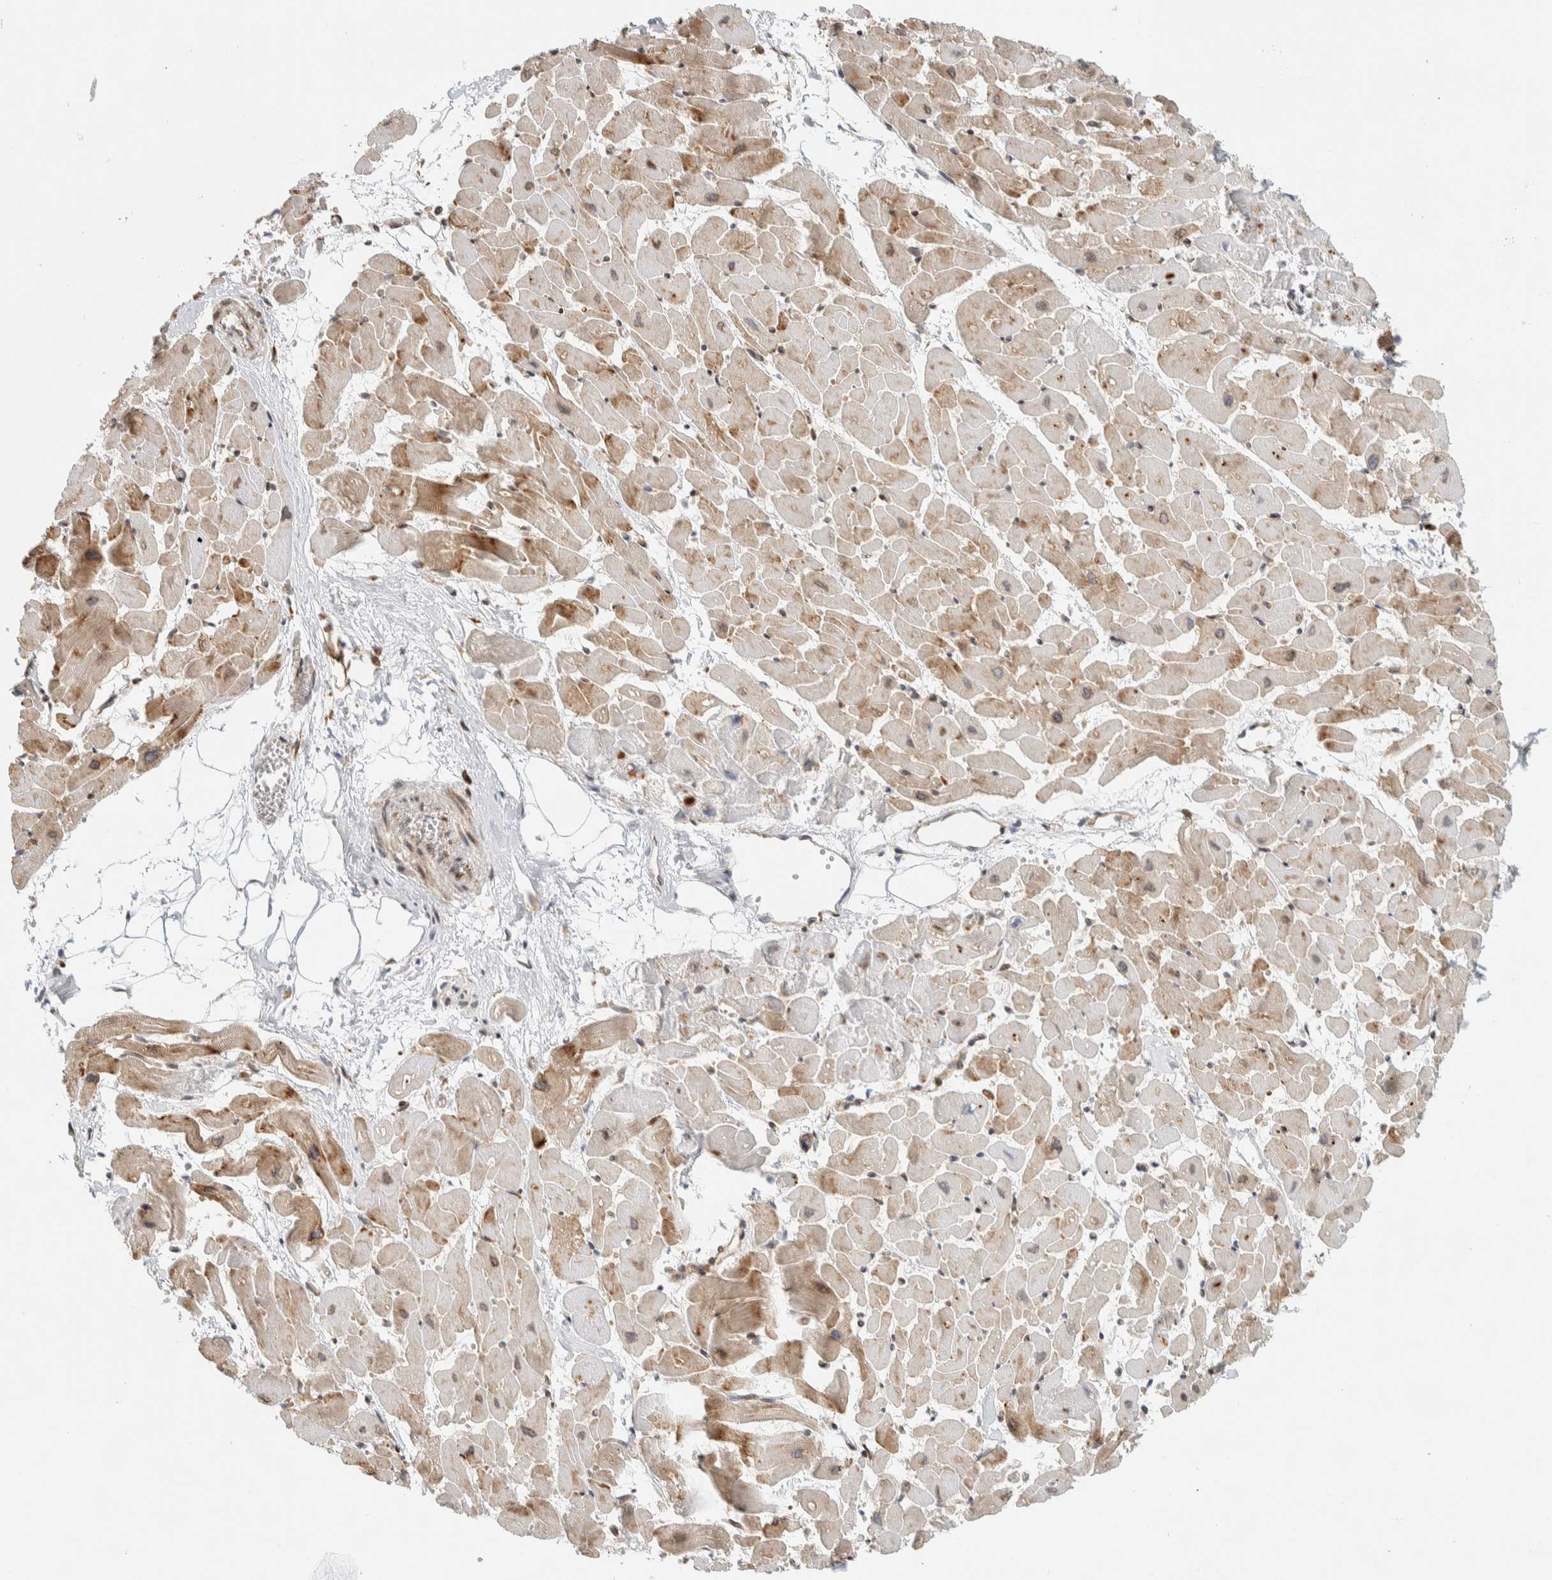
{"staining": {"intensity": "weak", "quantity": ">75%", "location": "cytoplasmic/membranous"}, "tissue": "heart muscle", "cell_type": "Cardiomyocytes", "image_type": "normal", "snomed": [{"axis": "morphology", "description": "Normal tissue, NOS"}, {"axis": "topography", "description": "Heart"}], "caption": "IHC staining of unremarkable heart muscle, which reveals low levels of weak cytoplasmic/membranous positivity in about >75% of cardiomyocytes indicating weak cytoplasmic/membranous protein positivity. The staining was performed using DAB (brown) for protein detection and nuclei were counterstained in hematoxylin (blue).", "gene": "LLGL2", "patient": {"sex": "female", "age": 19}}